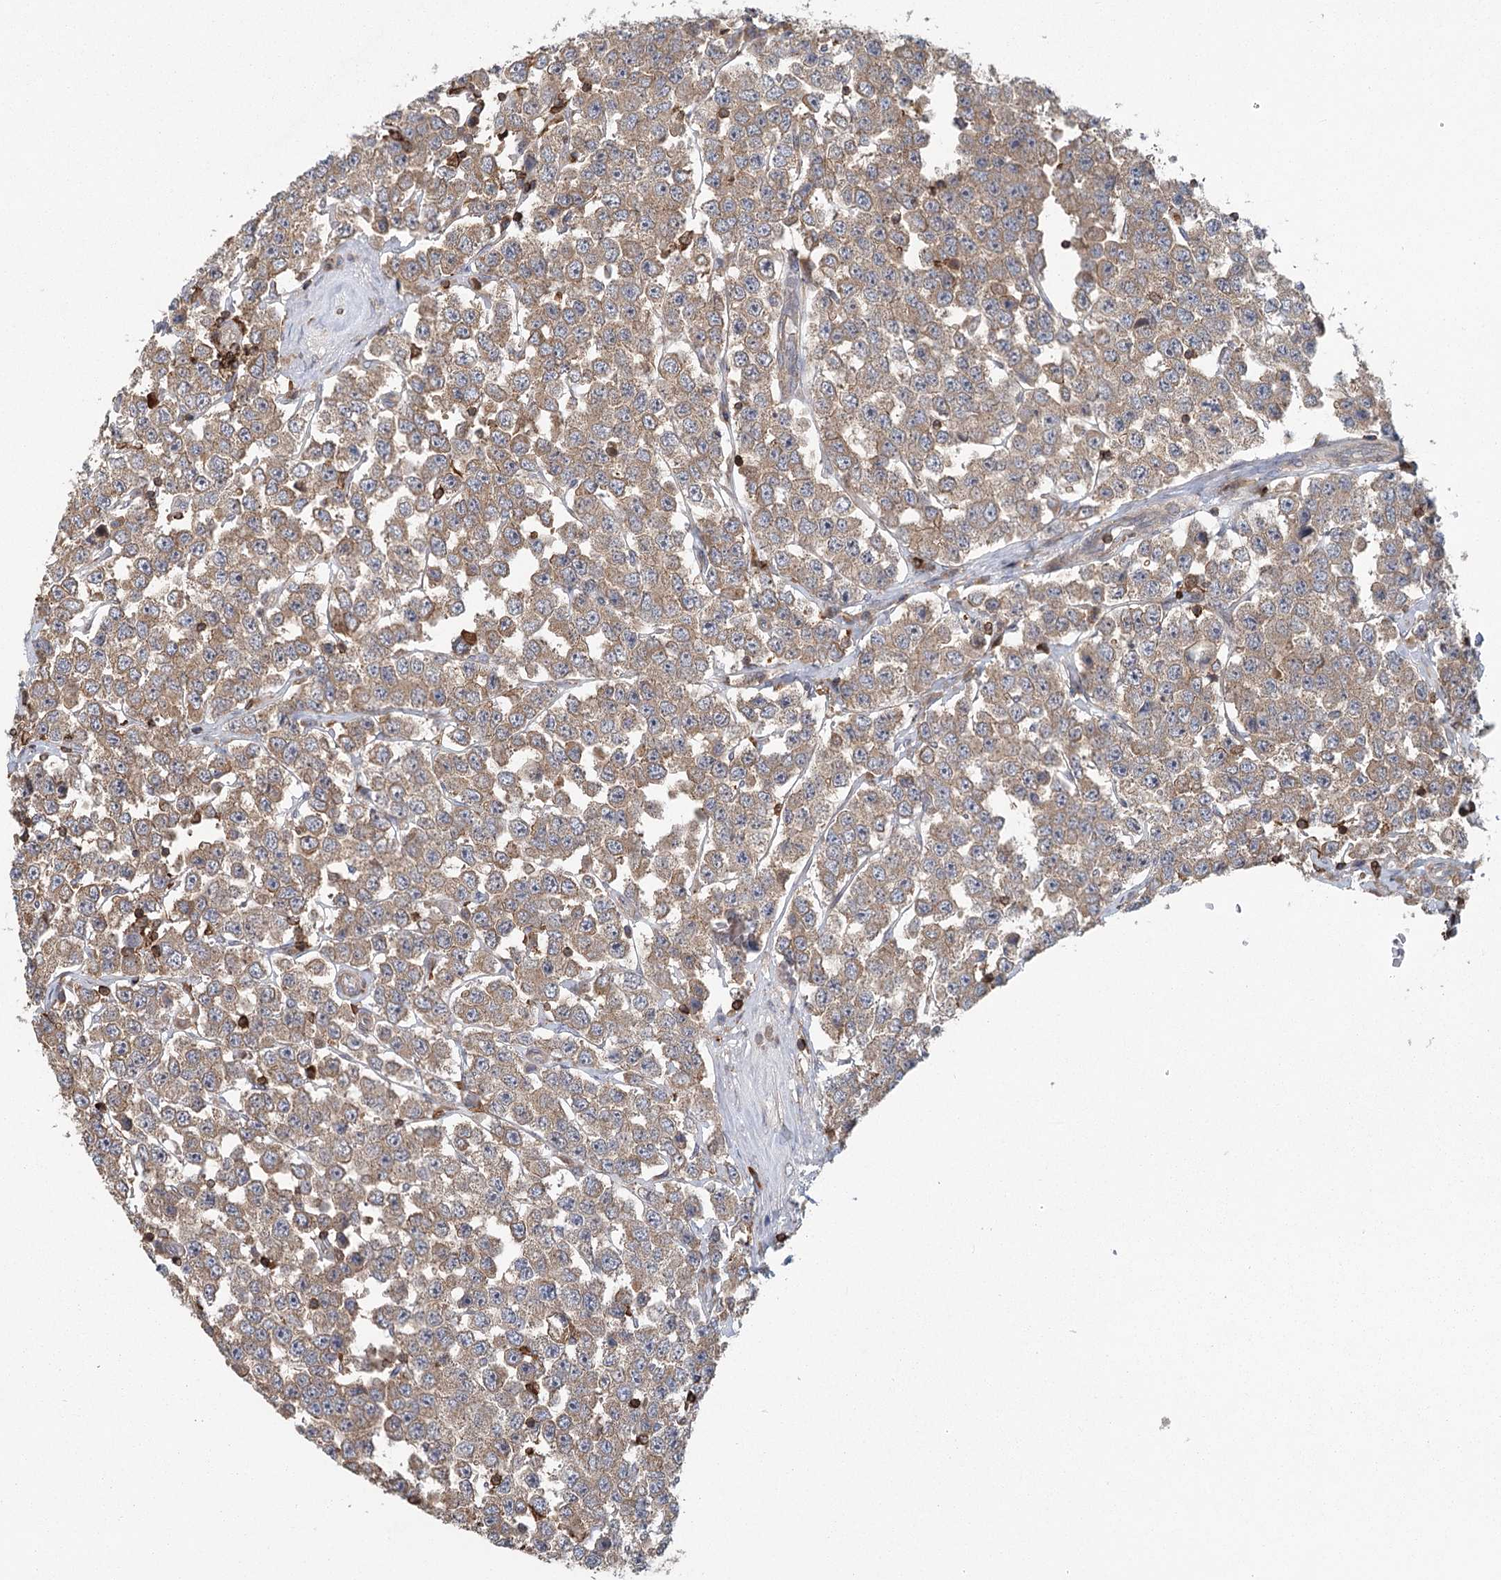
{"staining": {"intensity": "moderate", "quantity": ">75%", "location": "cytoplasmic/membranous"}, "tissue": "testis cancer", "cell_type": "Tumor cells", "image_type": "cancer", "snomed": [{"axis": "morphology", "description": "Seminoma, NOS"}, {"axis": "topography", "description": "Testis"}], "caption": "Brown immunohistochemical staining in testis seminoma shows moderate cytoplasmic/membranous positivity in about >75% of tumor cells. (Stains: DAB in brown, nuclei in blue, Microscopy: brightfield microscopy at high magnification).", "gene": "PLEKHA7", "patient": {"sex": "male", "age": 28}}